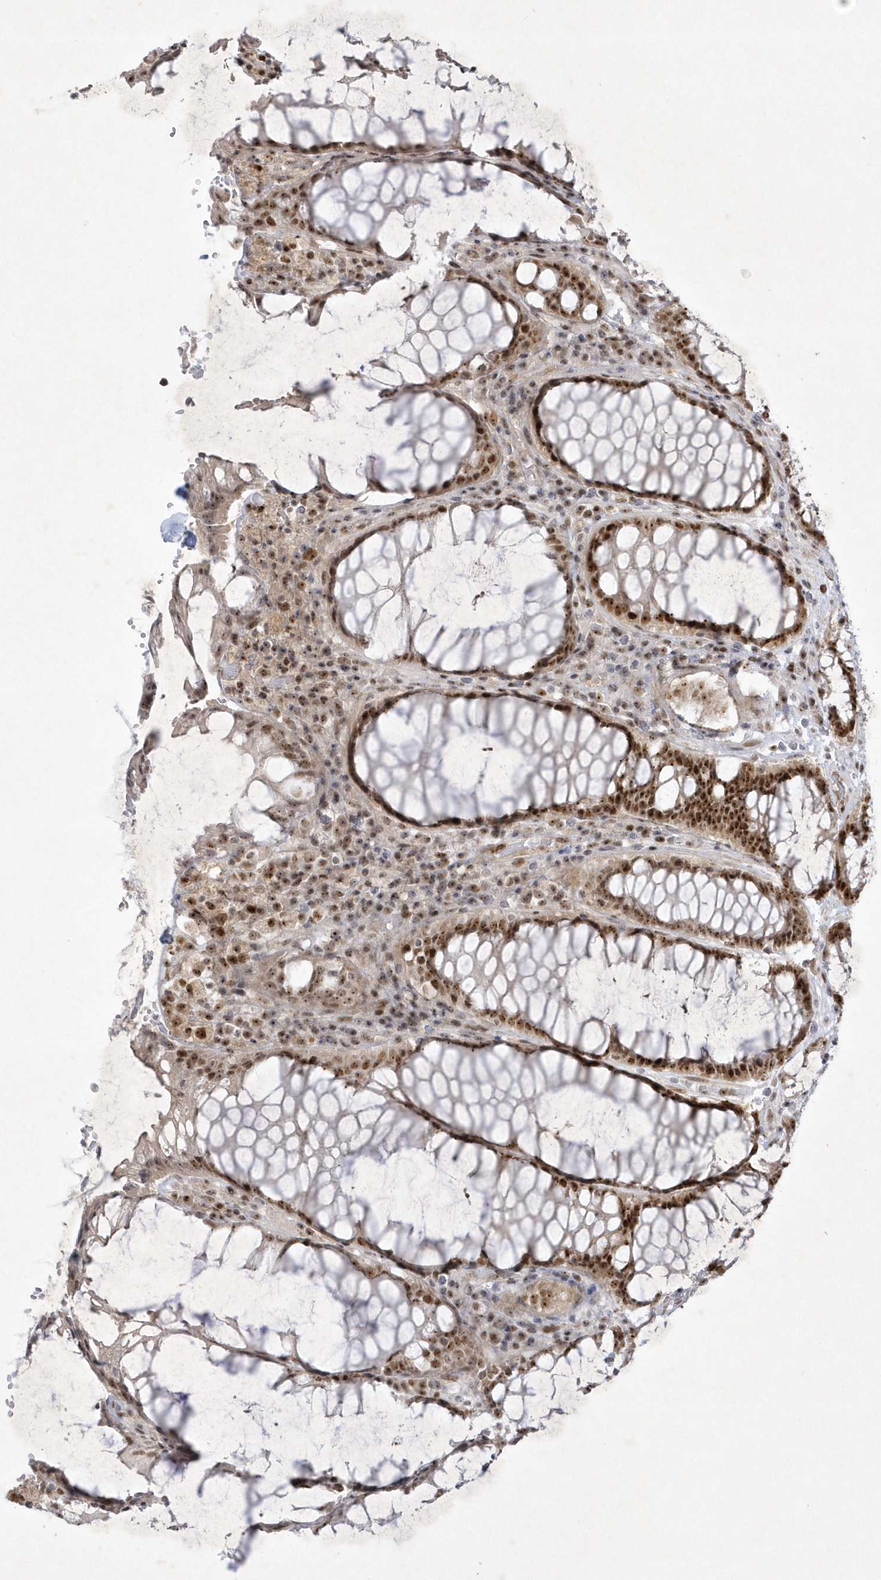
{"staining": {"intensity": "strong", "quantity": ">75%", "location": "cytoplasmic/membranous,nuclear"}, "tissue": "rectum", "cell_type": "Glandular cells", "image_type": "normal", "snomed": [{"axis": "morphology", "description": "Normal tissue, NOS"}, {"axis": "topography", "description": "Rectum"}], "caption": "A histopathology image of human rectum stained for a protein exhibits strong cytoplasmic/membranous,nuclear brown staining in glandular cells. (brown staining indicates protein expression, while blue staining denotes nuclei).", "gene": "NPM3", "patient": {"sex": "male", "age": 64}}